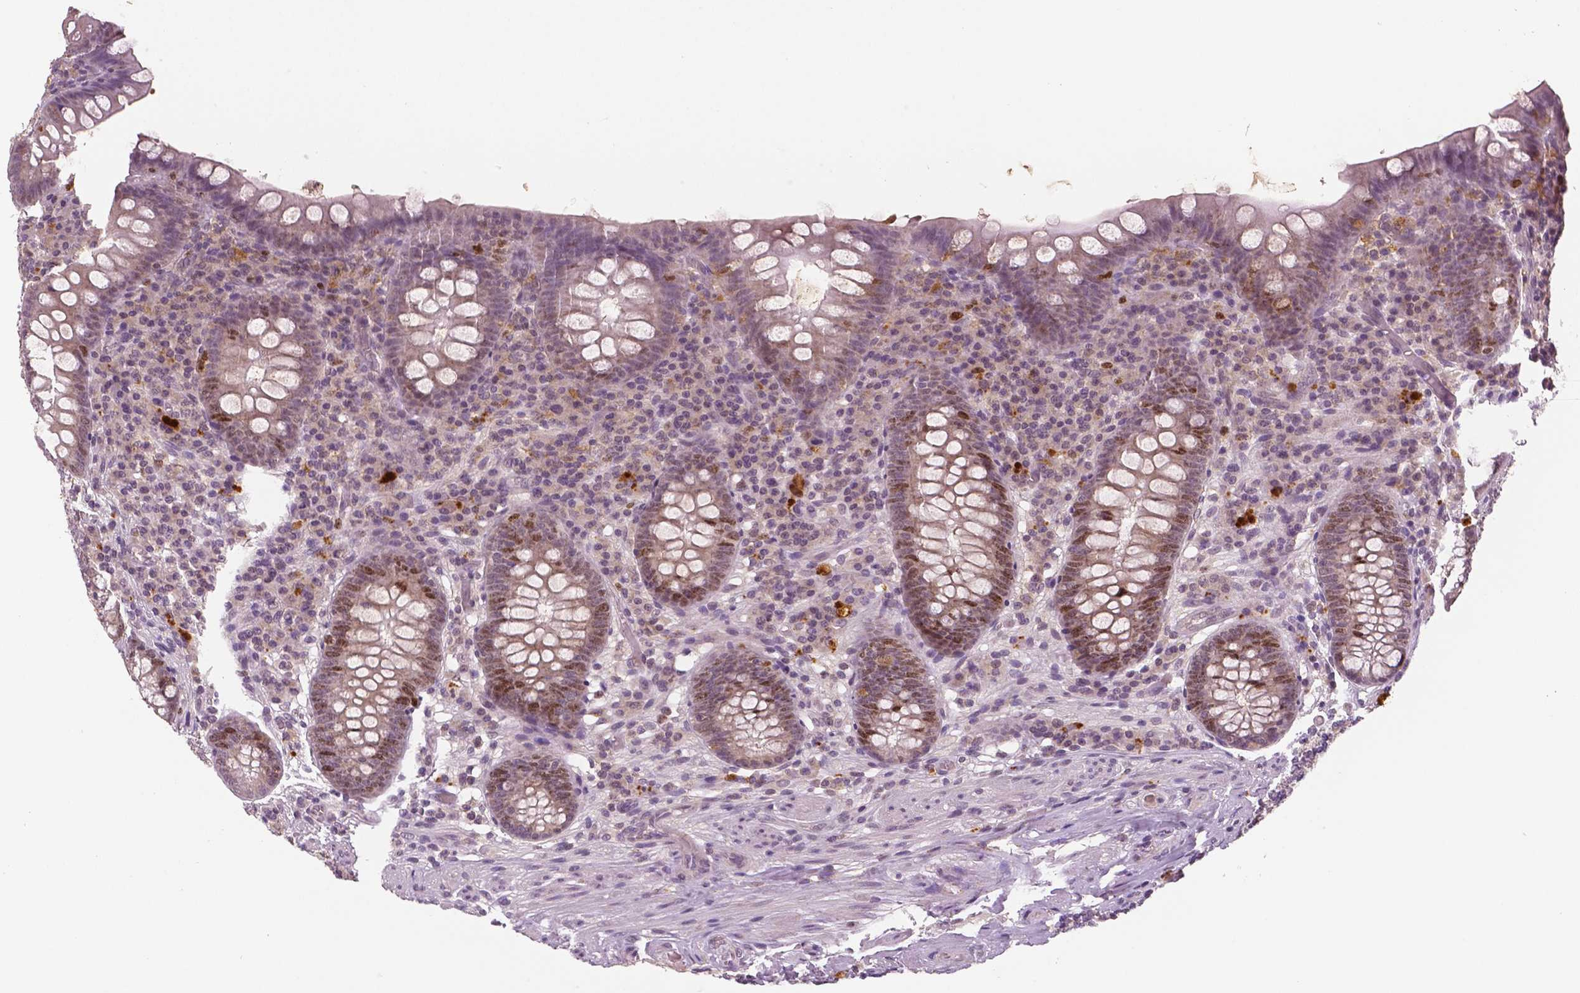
{"staining": {"intensity": "moderate", "quantity": "25%-75%", "location": "nuclear"}, "tissue": "appendix", "cell_type": "Glandular cells", "image_type": "normal", "snomed": [{"axis": "morphology", "description": "Normal tissue, NOS"}, {"axis": "topography", "description": "Appendix"}], "caption": "DAB (3,3'-diaminobenzidine) immunohistochemical staining of normal human appendix demonstrates moderate nuclear protein staining in approximately 25%-75% of glandular cells. Using DAB (brown) and hematoxylin (blue) stains, captured at high magnification using brightfield microscopy.", "gene": "MKI67", "patient": {"sex": "male", "age": 71}}